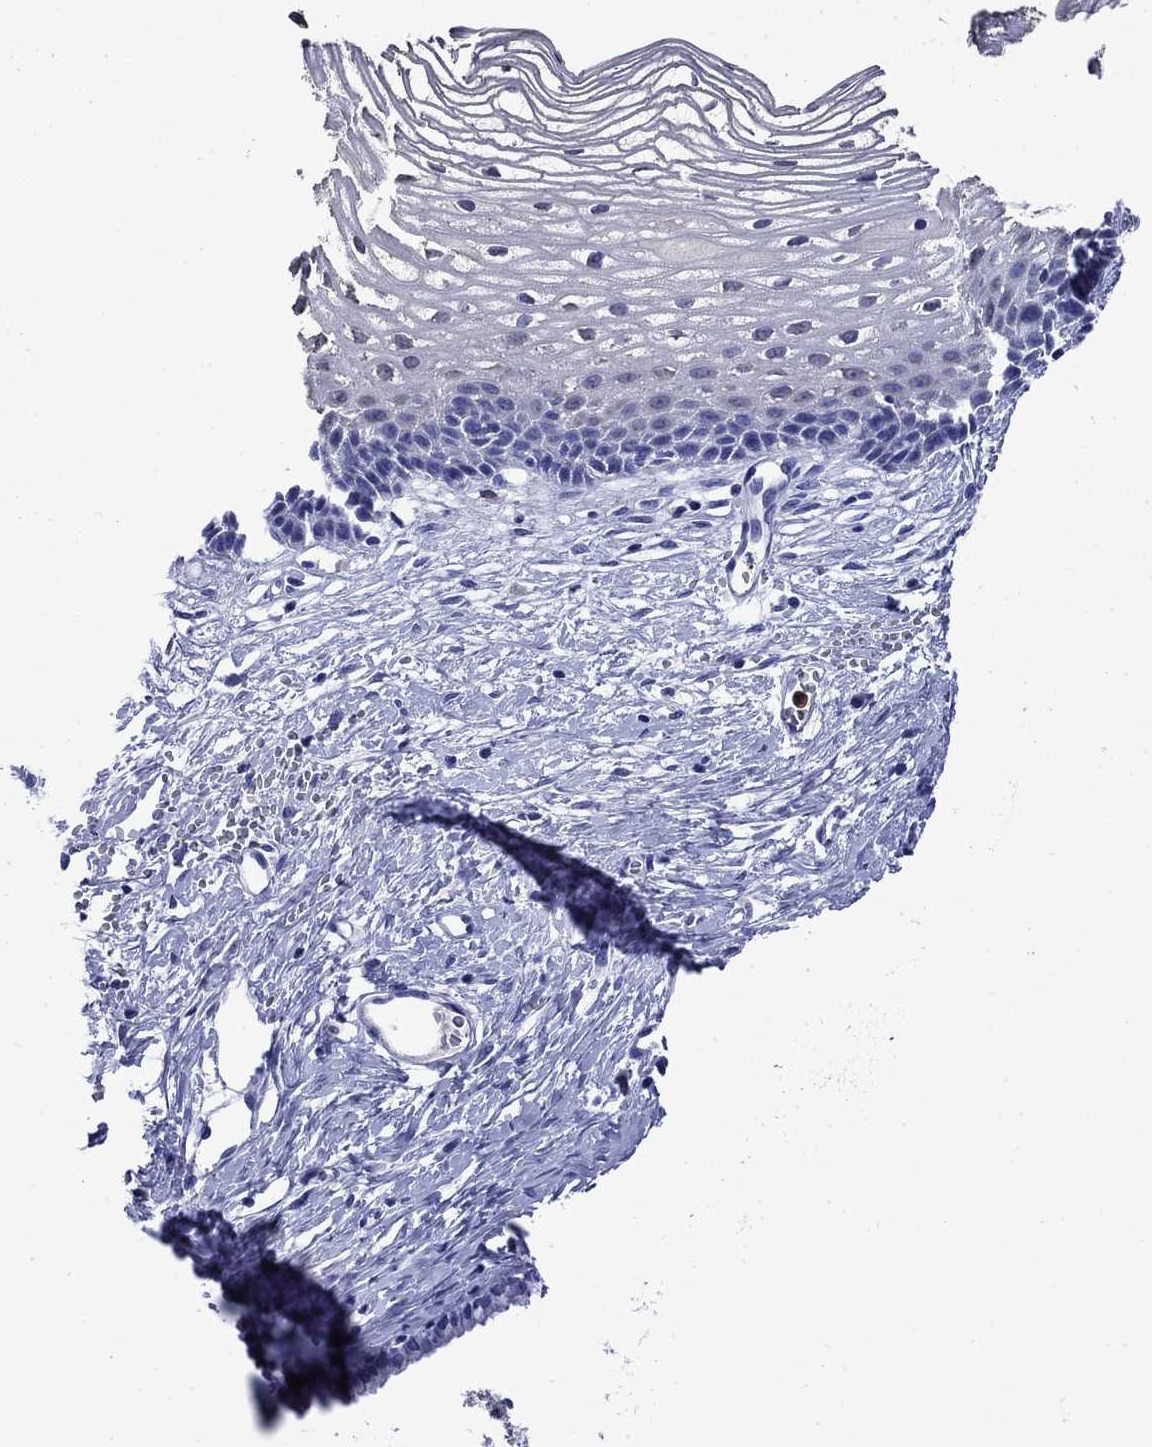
{"staining": {"intensity": "negative", "quantity": "none", "location": "none"}, "tissue": "cervix", "cell_type": "Glandular cells", "image_type": "normal", "snomed": [{"axis": "morphology", "description": "Normal tissue, NOS"}, {"axis": "topography", "description": "Cervix"}], "caption": "Protein analysis of normal cervix displays no significant expression in glandular cells.", "gene": "TFR2", "patient": {"sex": "female", "age": 40}}